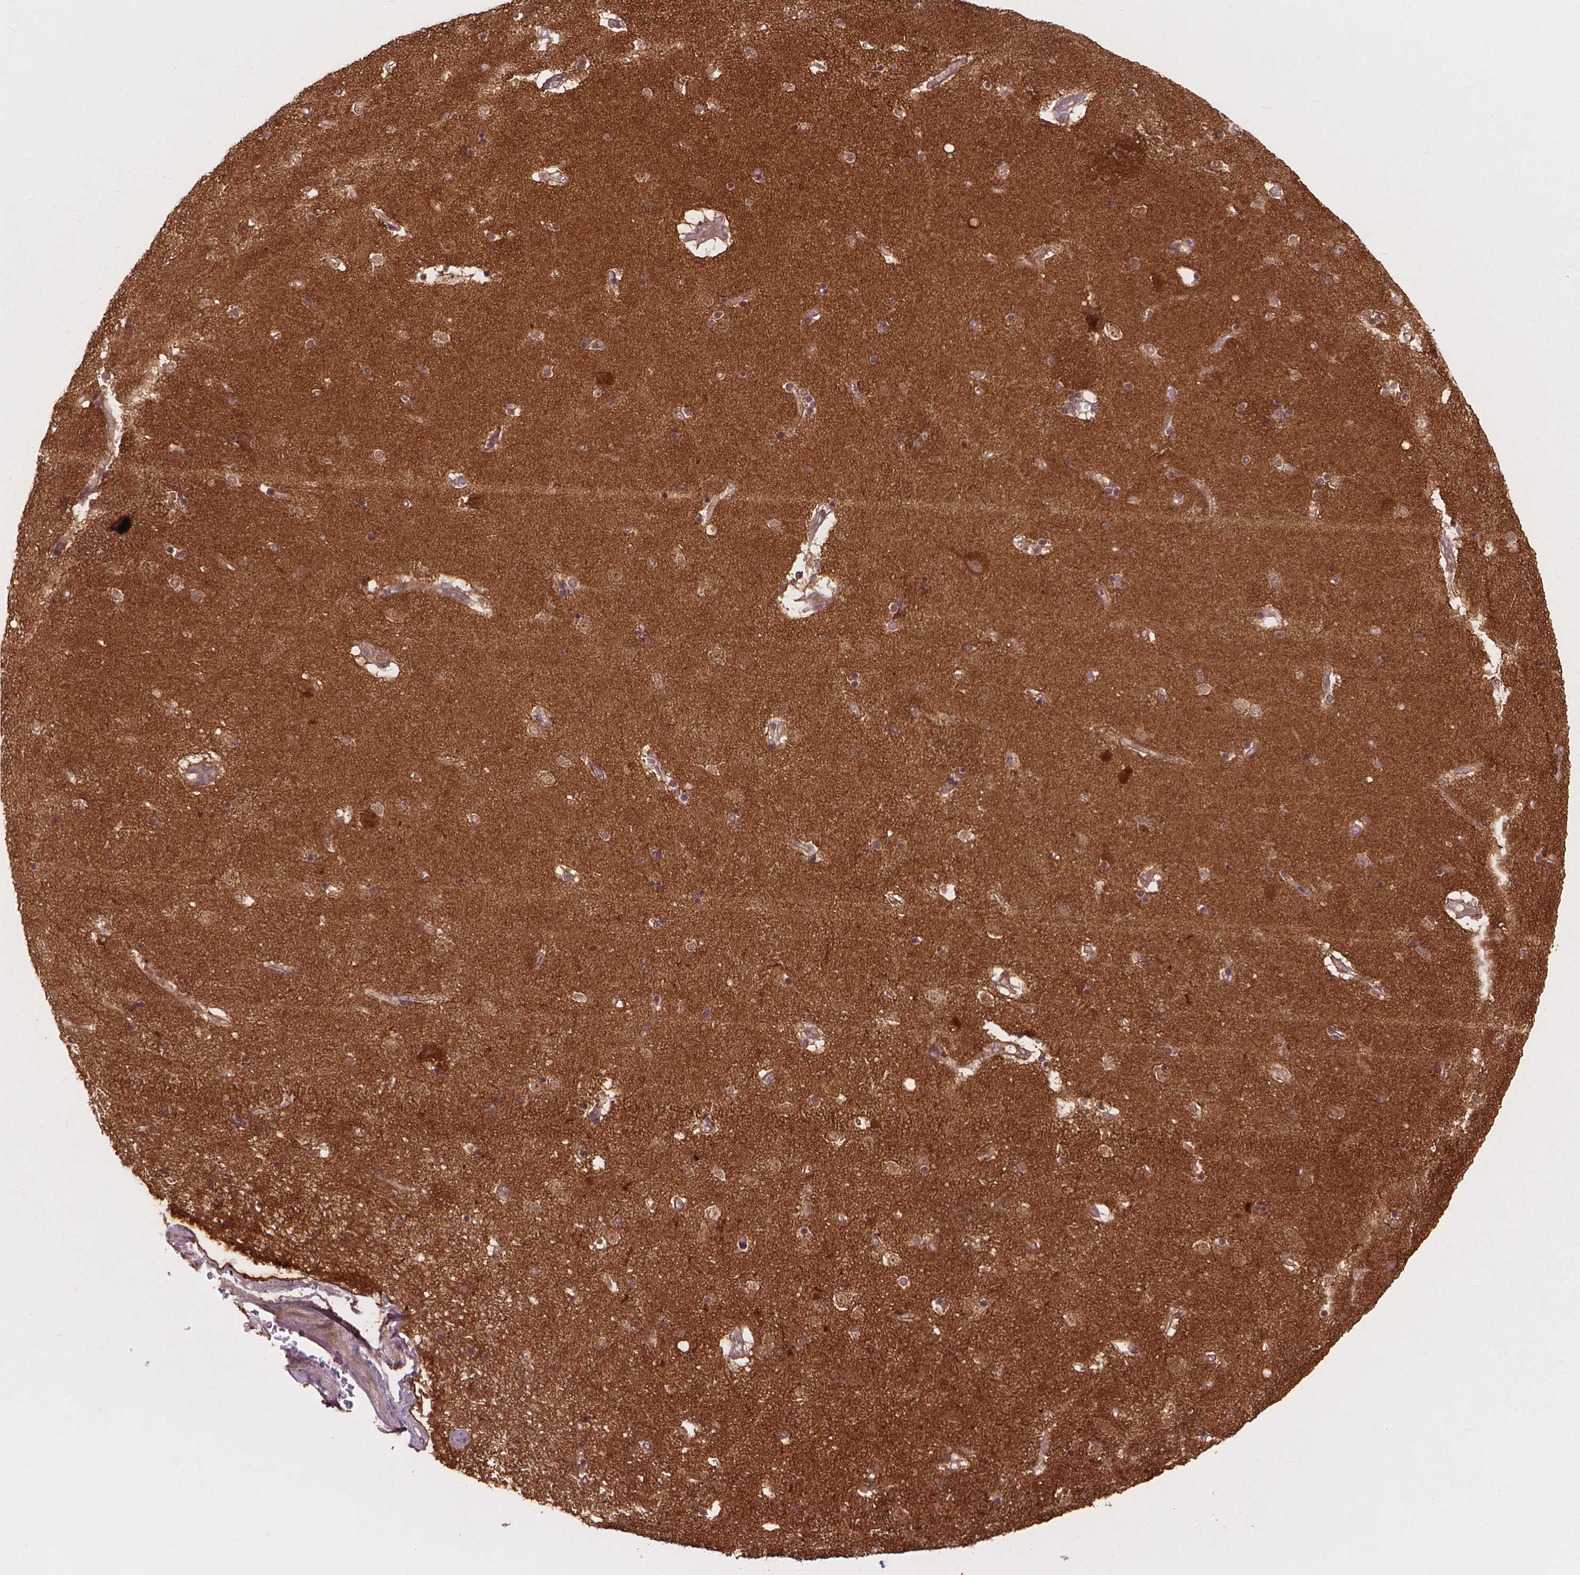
{"staining": {"intensity": "negative", "quantity": "none", "location": "none"}, "tissue": "caudate", "cell_type": "Glial cells", "image_type": "normal", "snomed": [{"axis": "morphology", "description": "Normal tissue, NOS"}, {"axis": "topography", "description": "Lateral ventricle wall"}], "caption": "Glial cells are negative for brown protein staining in benign caudate.", "gene": "ENO2", "patient": {"sex": "female", "age": 71}}